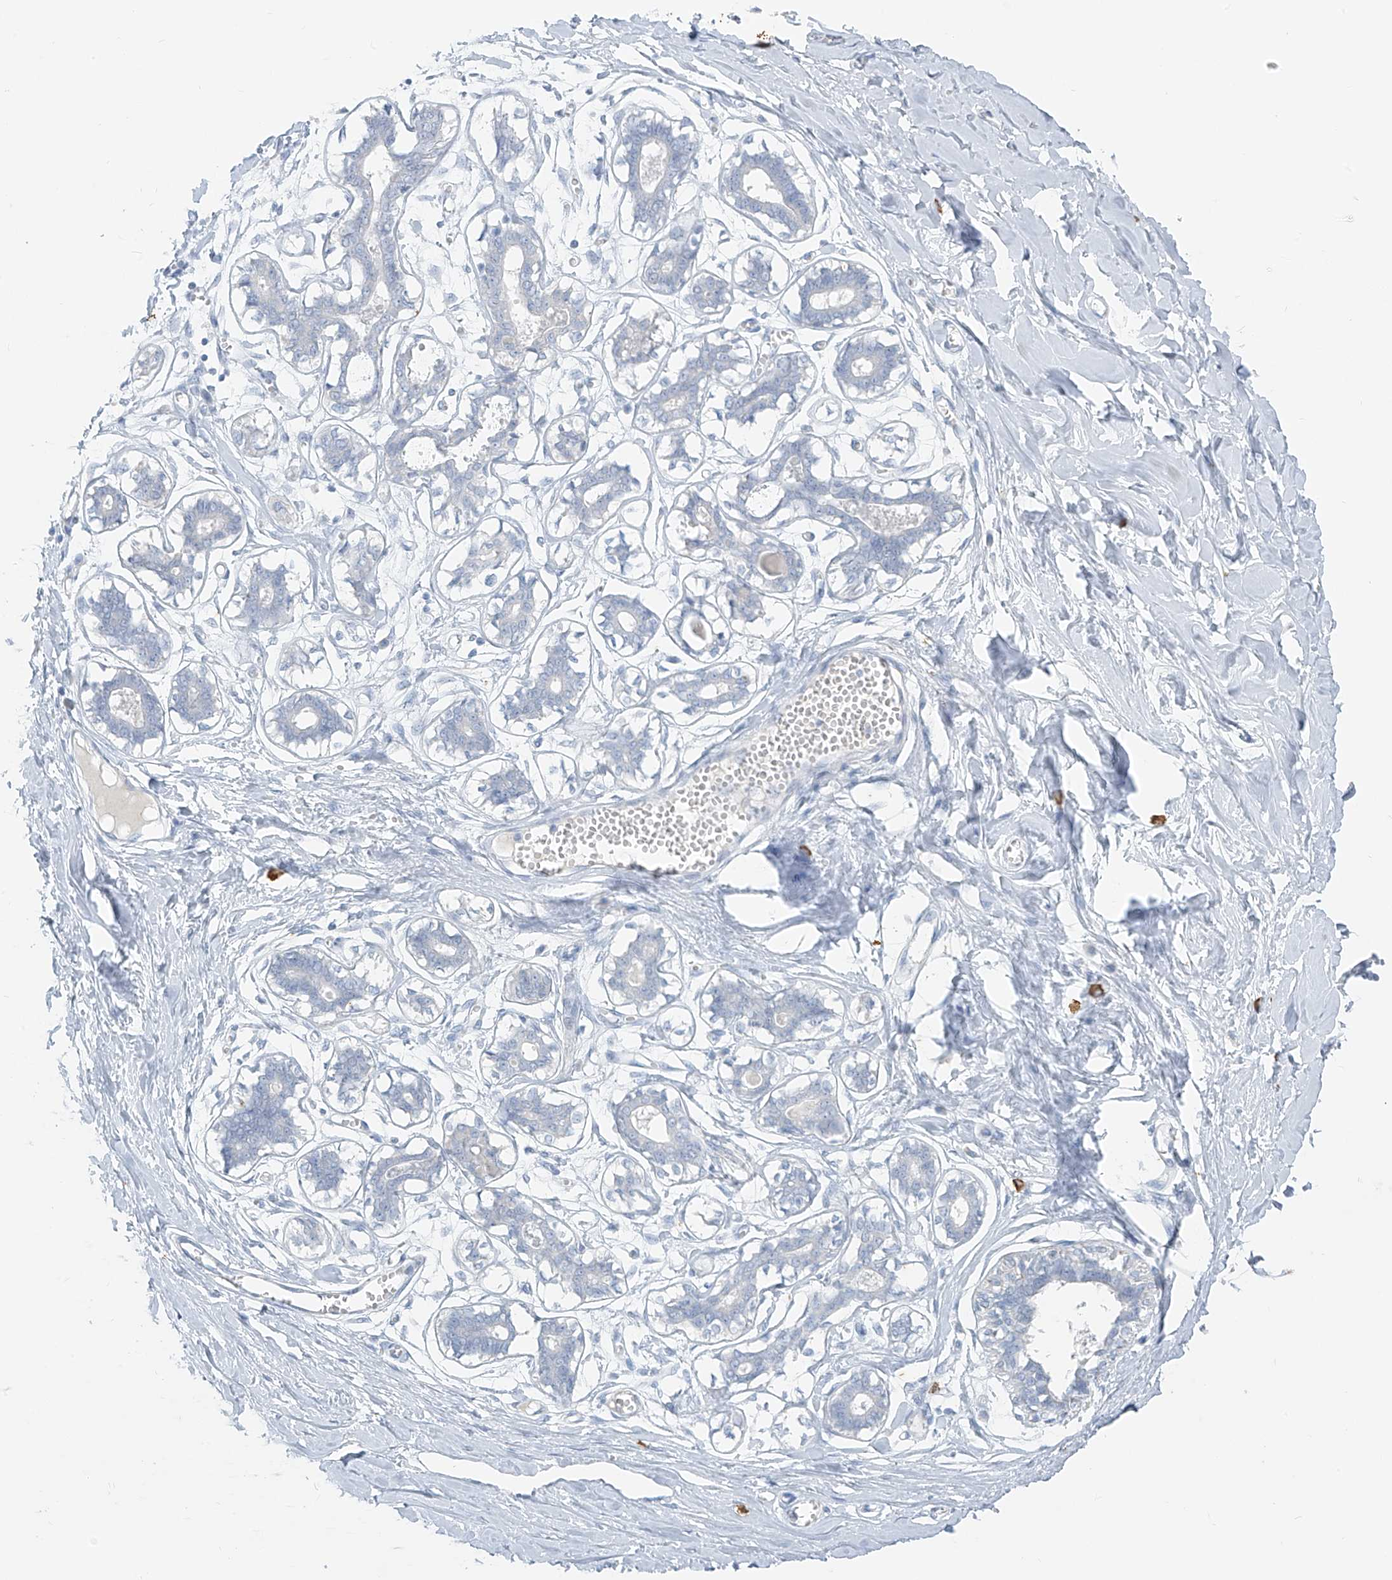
{"staining": {"intensity": "negative", "quantity": "none", "location": "none"}, "tissue": "breast", "cell_type": "Adipocytes", "image_type": "normal", "snomed": [{"axis": "morphology", "description": "Normal tissue, NOS"}, {"axis": "topography", "description": "Breast"}], "caption": "This photomicrograph is of benign breast stained with immunohistochemistry to label a protein in brown with the nuclei are counter-stained blue. There is no expression in adipocytes. Nuclei are stained in blue.", "gene": "CX3CR1", "patient": {"sex": "female", "age": 27}}